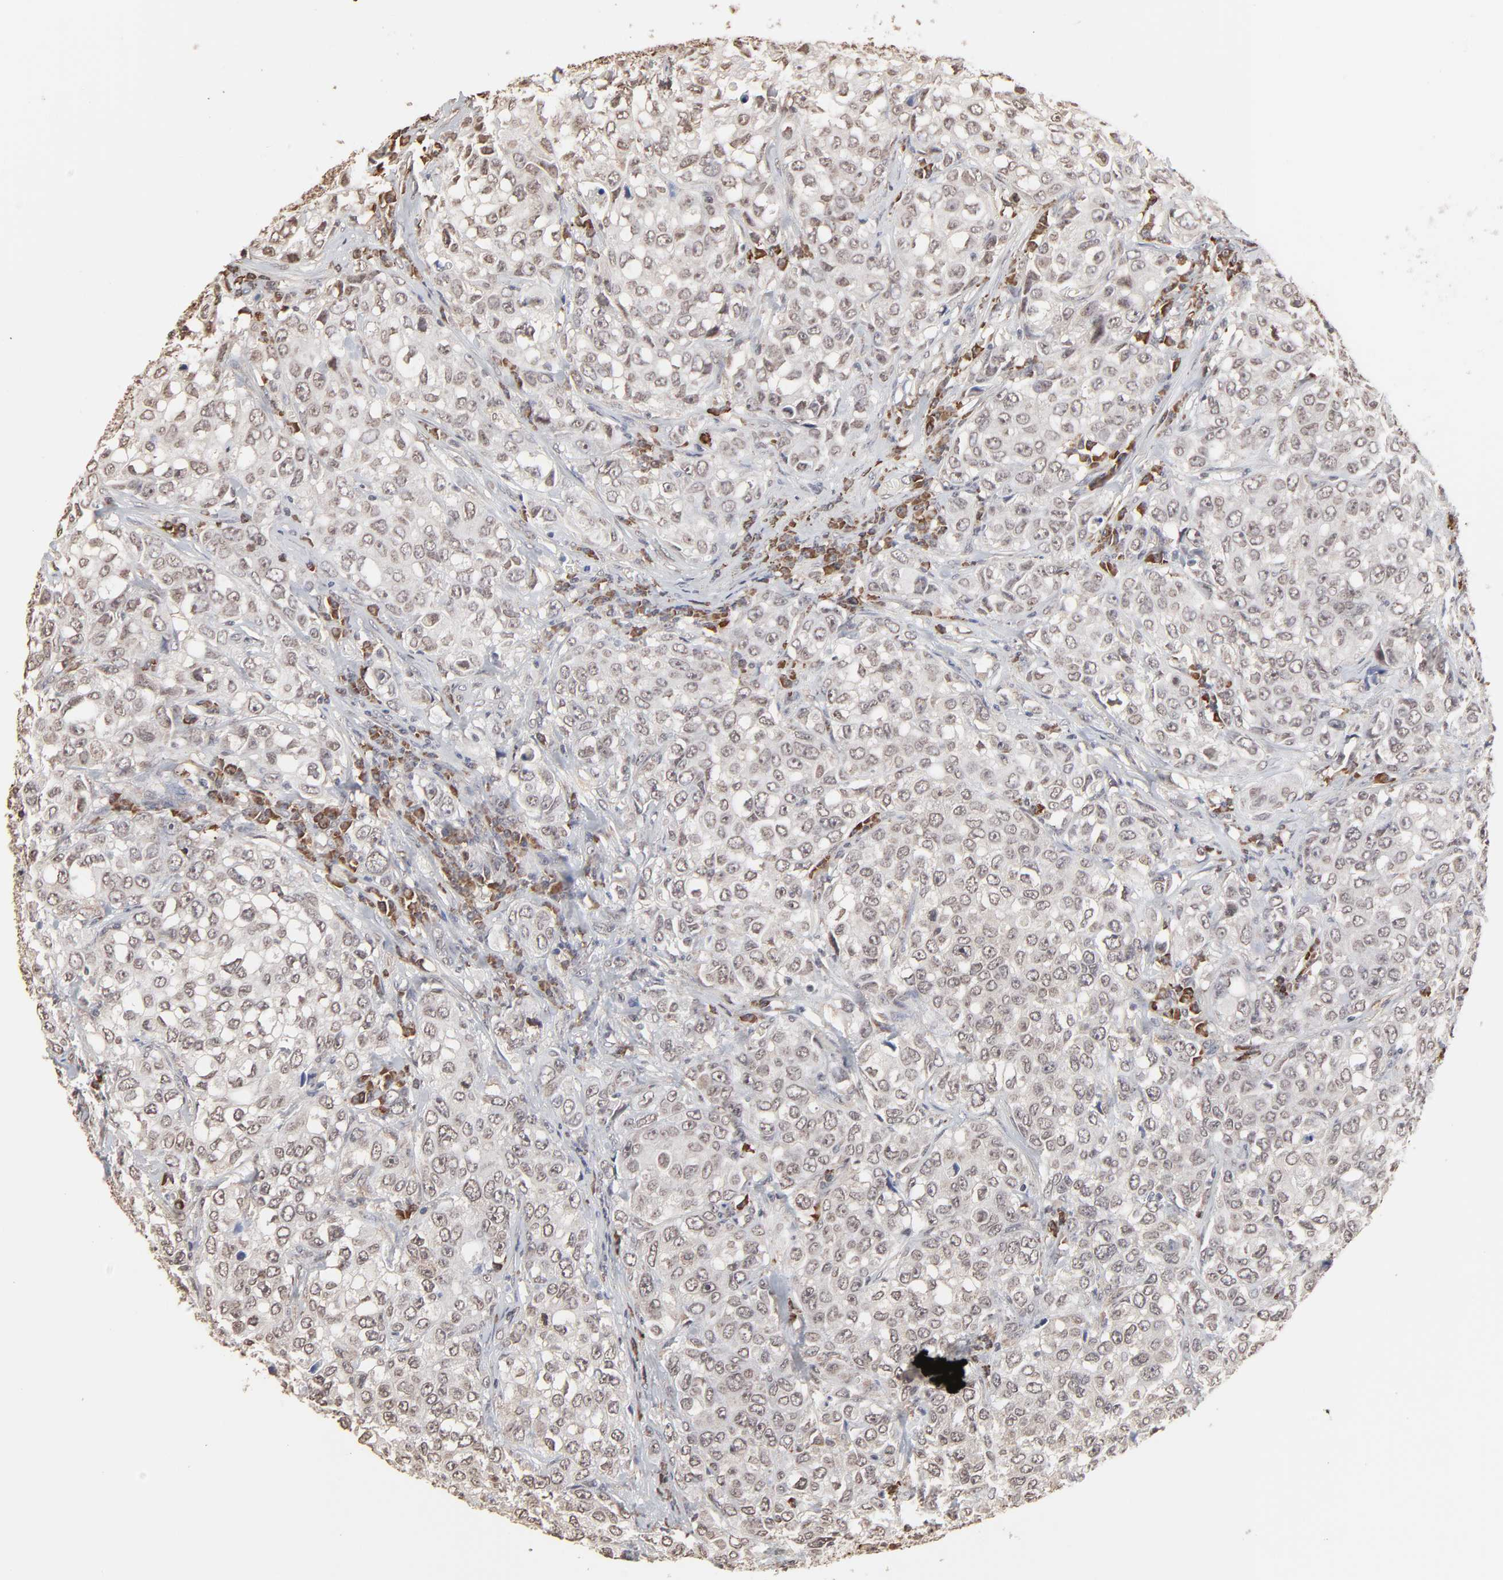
{"staining": {"intensity": "weak", "quantity": "<25%", "location": "cytoplasmic/membranous"}, "tissue": "urothelial cancer", "cell_type": "Tumor cells", "image_type": "cancer", "snomed": [{"axis": "morphology", "description": "Urothelial carcinoma, High grade"}, {"axis": "topography", "description": "Urinary bladder"}], "caption": "High magnification brightfield microscopy of urothelial carcinoma (high-grade) stained with DAB (3,3'-diaminobenzidine) (brown) and counterstained with hematoxylin (blue): tumor cells show no significant positivity. (DAB immunohistochemistry, high magnification).", "gene": "CHM", "patient": {"sex": "female", "age": 75}}